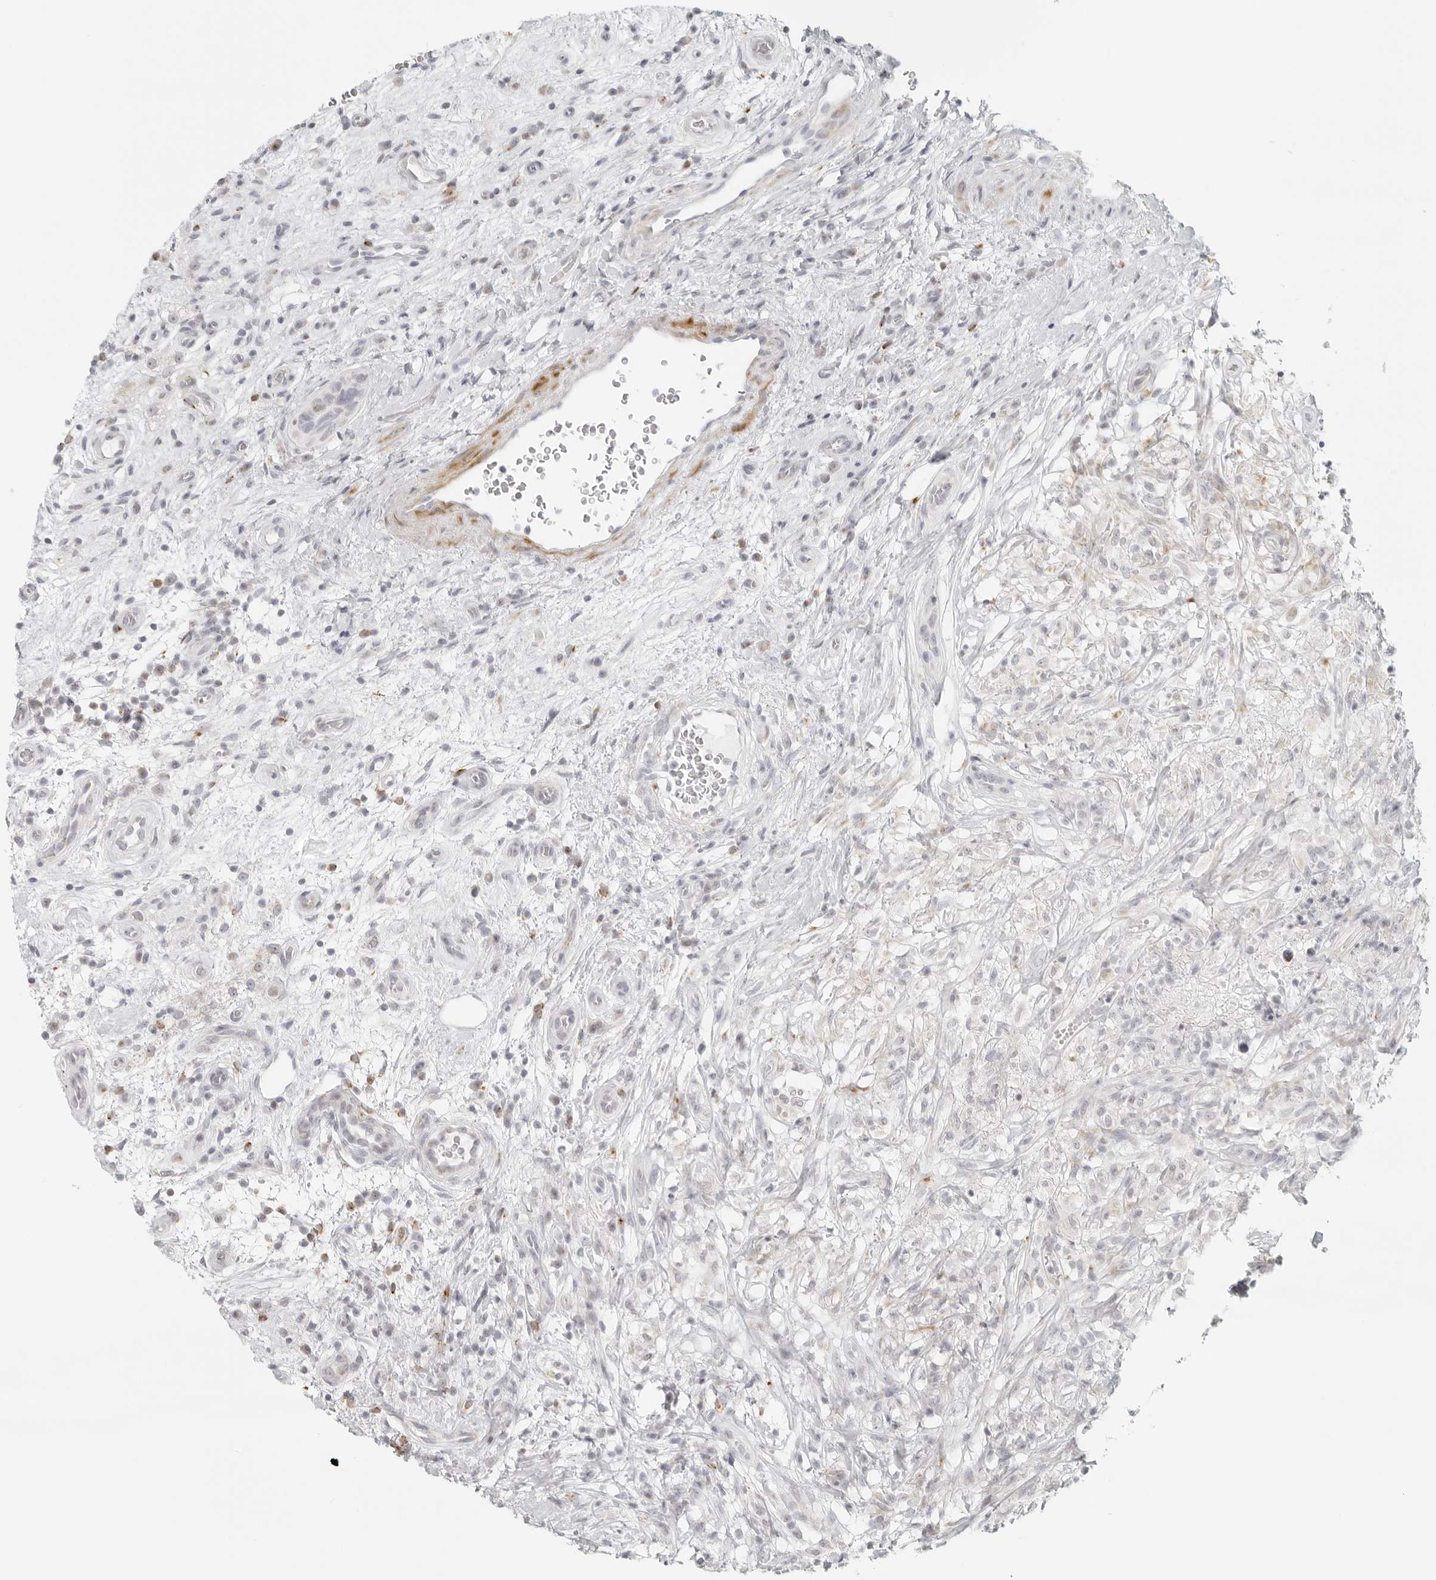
{"staining": {"intensity": "negative", "quantity": "none", "location": "none"}, "tissue": "testis cancer", "cell_type": "Tumor cells", "image_type": "cancer", "snomed": [{"axis": "morphology", "description": "Seminoma, NOS"}, {"axis": "topography", "description": "Testis"}], "caption": "DAB (3,3'-diaminobenzidine) immunohistochemical staining of testis cancer (seminoma) shows no significant expression in tumor cells. (DAB immunohistochemistry (IHC) with hematoxylin counter stain).", "gene": "RPS6KC1", "patient": {"sex": "male", "age": 49}}